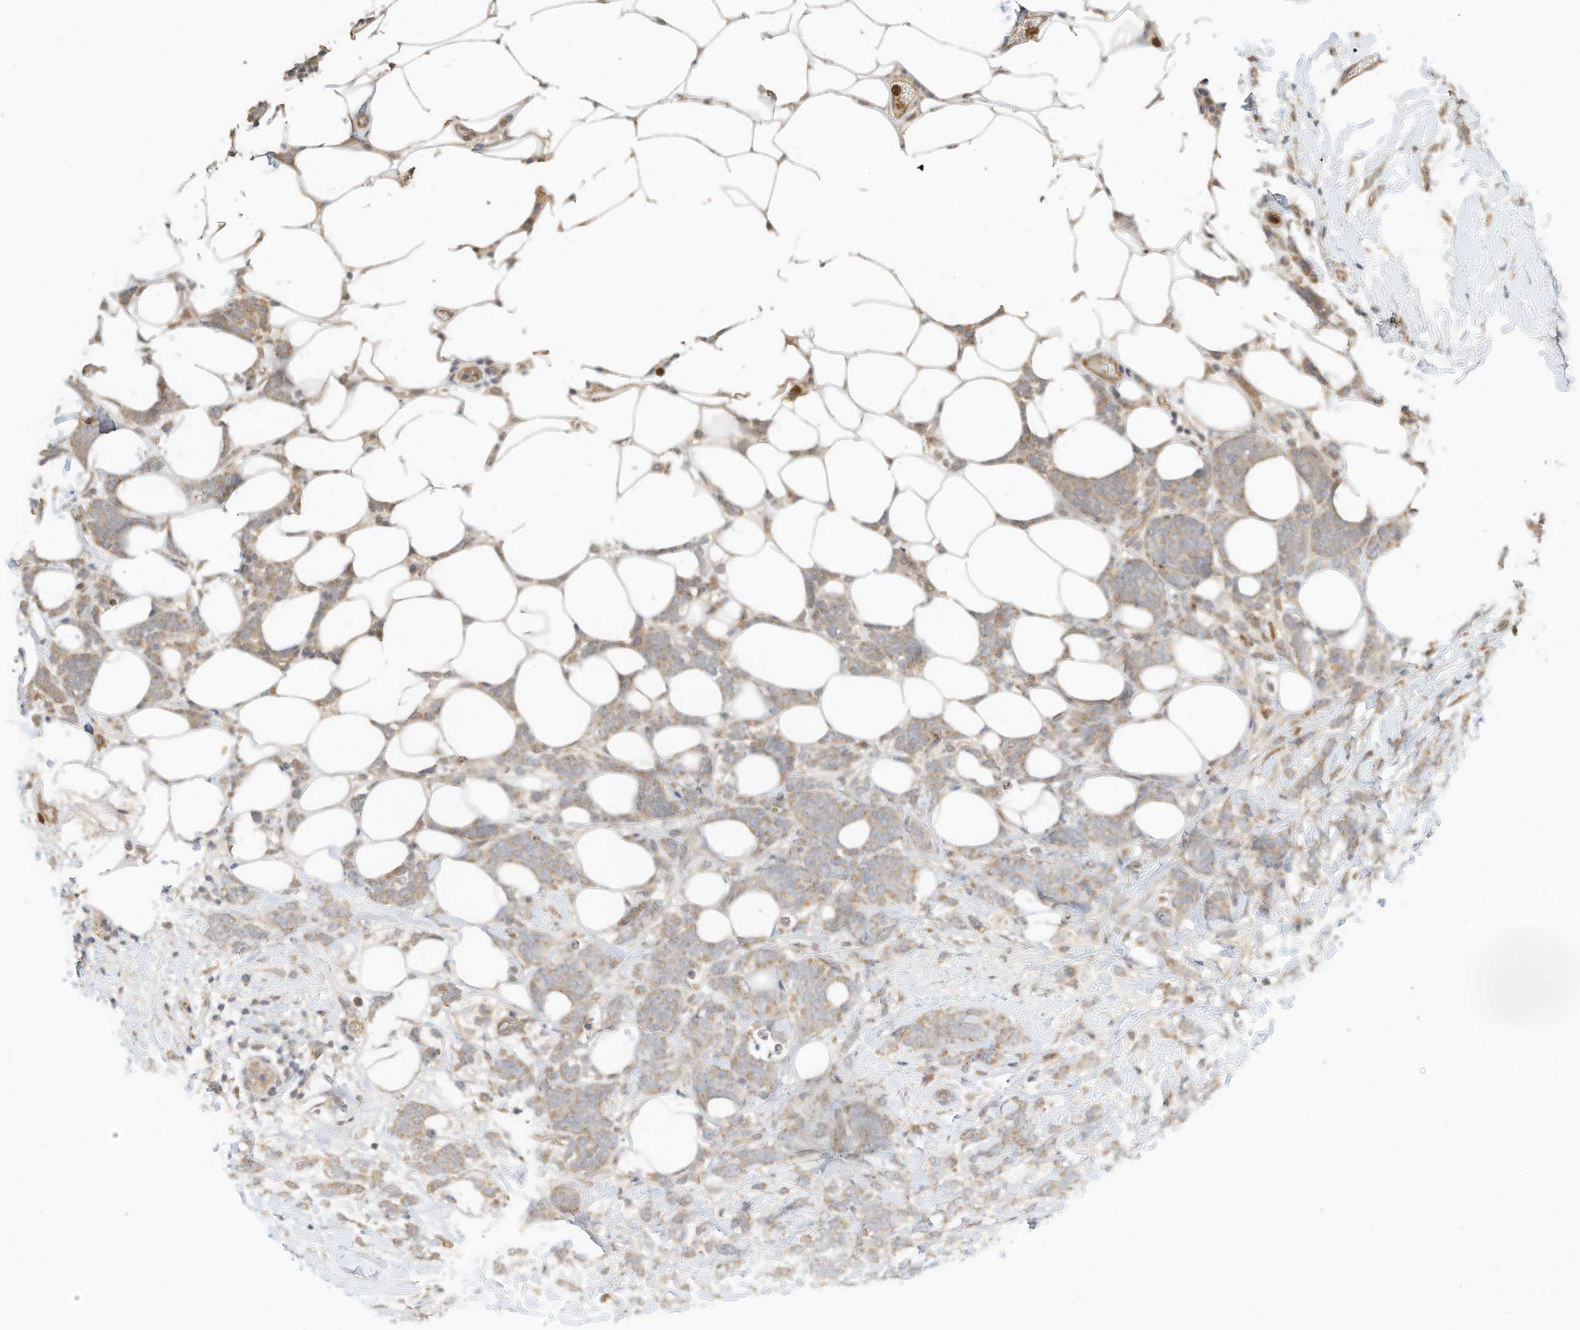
{"staining": {"intensity": "weak", "quantity": ">75%", "location": "cytoplasmic/membranous"}, "tissue": "breast cancer", "cell_type": "Tumor cells", "image_type": "cancer", "snomed": [{"axis": "morphology", "description": "Lobular carcinoma"}, {"axis": "topography", "description": "Breast"}], "caption": "Breast cancer (lobular carcinoma) stained with immunohistochemistry (IHC) displays weak cytoplasmic/membranous positivity in about >75% of tumor cells.", "gene": "OFD1", "patient": {"sex": "female", "age": 58}}